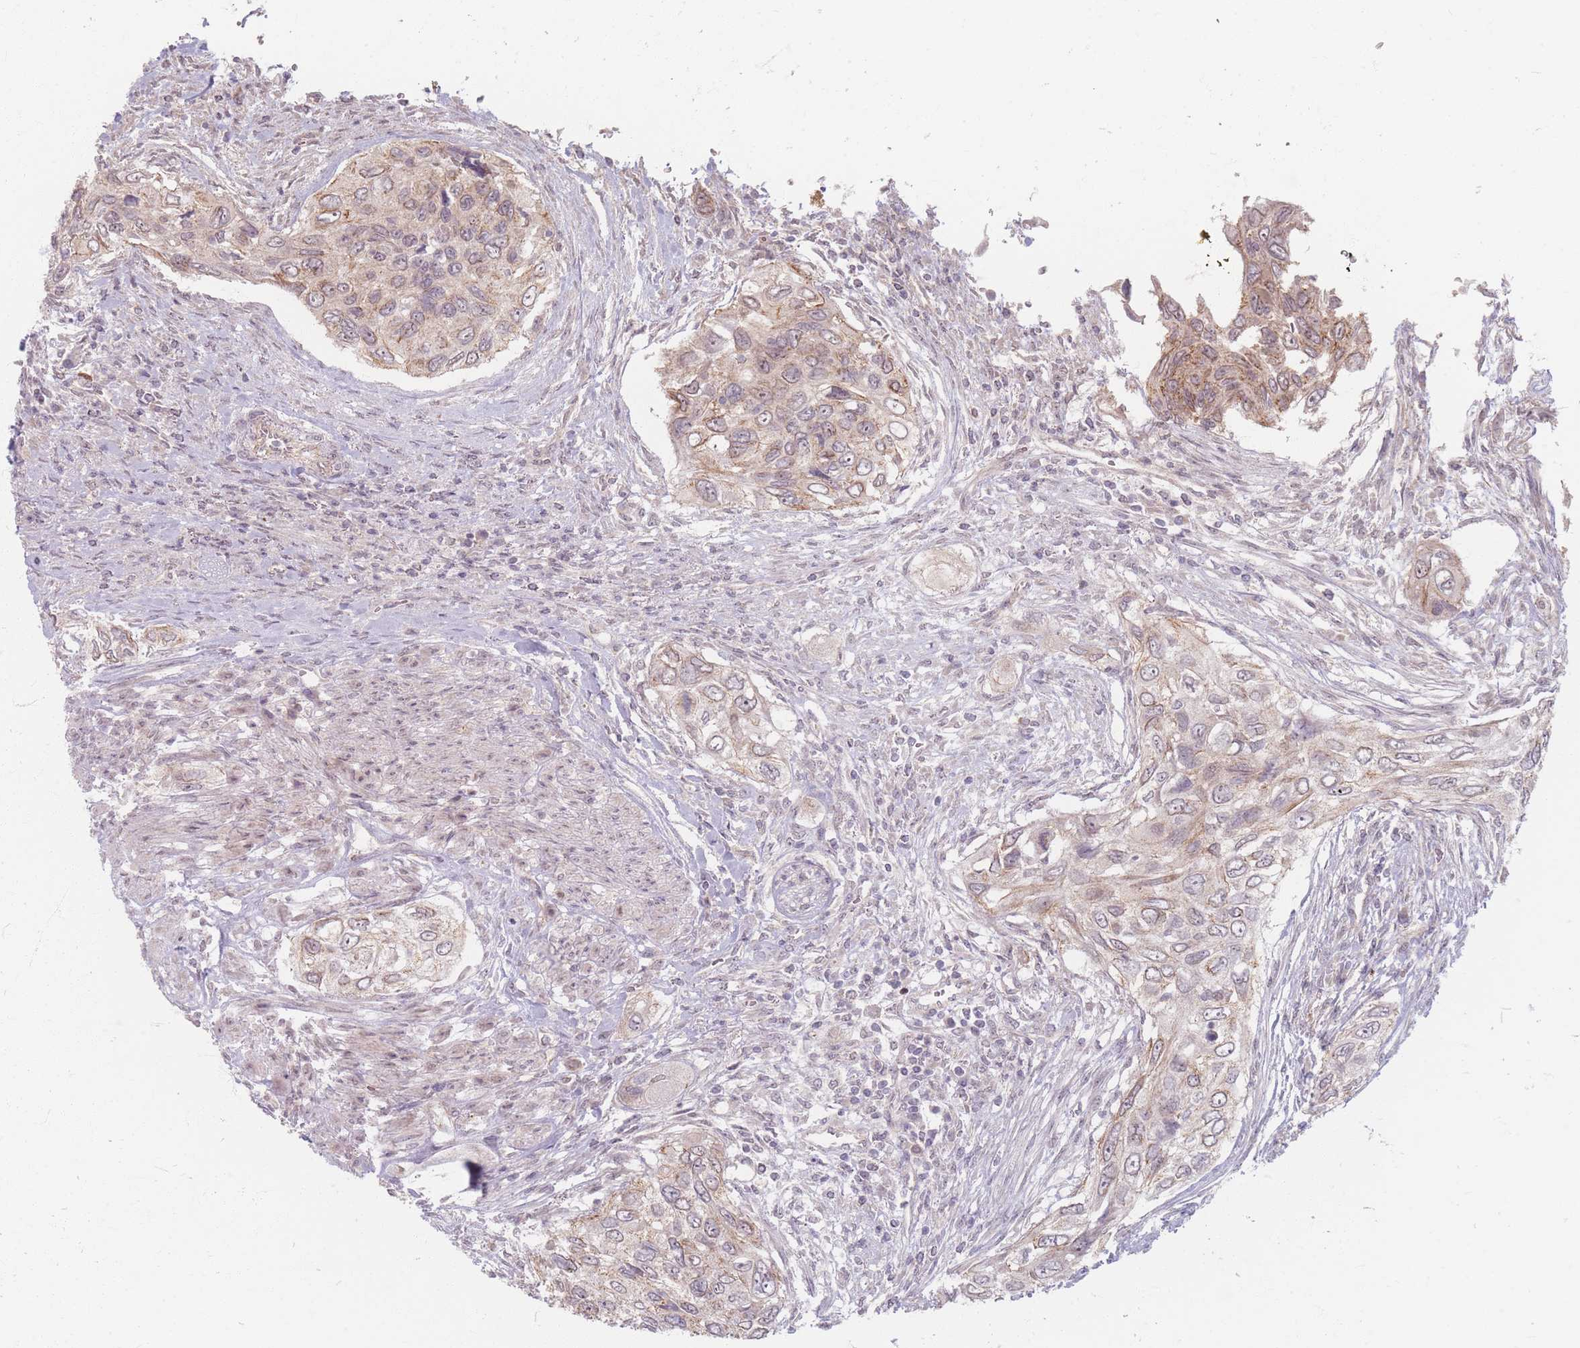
{"staining": {"intensity": "moderate", "quantity": "<25%", "location": "cytoplasmic/membranous"}, "tissue": "urothelial cancer", "cell_type": "Tumor cells", "image_type": "cancer", "snomed": [{"axis": "morphology", "description": "Urothelial carcinoma, High grade"}, {"axis": "topography", "description": "Urinary bladder"}], "caption": "Urothelial carcinoma (high-grade) stained for a protein (brown) shows moderate cytoplasmic/membranous positive positivity in approximately <25% of tumor cells.", "gene": "GABRA6", "patient": {"sex": "female", "age": 60}}